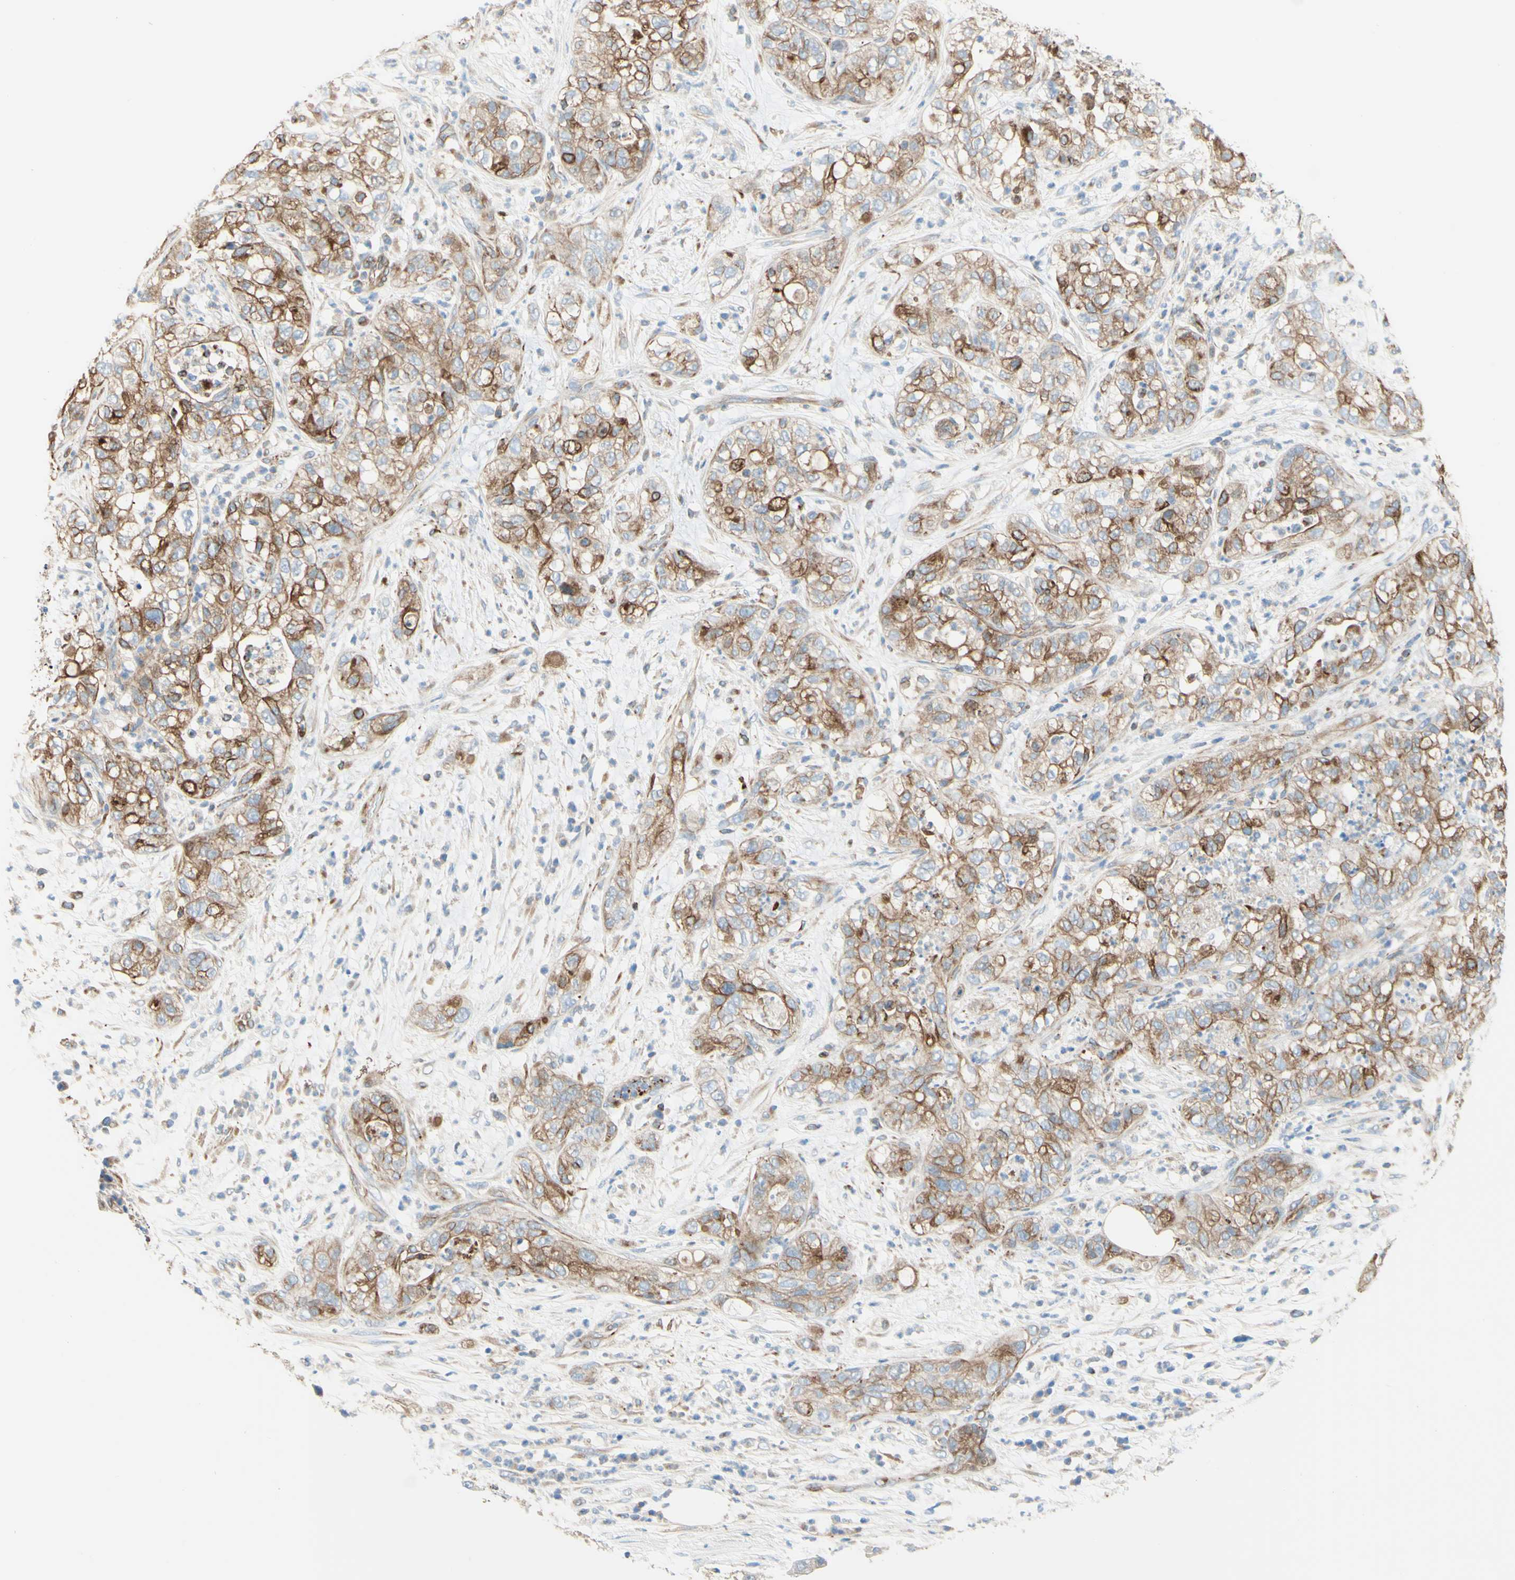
{"staining": {"intensity": "moderate", "quantity": "25%-75%", "location": "cytoplasmic/membranous"}, "tissue": "pancreatic cancer", "cell_type": "Tumor cells", "image_type": "cancer", "snomed": [{"axis": "morphology", "description": "Adenocarcinoma, NOS"}, {"axis": "topography", "description": "Pancreas"}], "caption": "Brown immunohistochemical staining in human adenocarcinoma (pancreatic) reveals moderate cytoplasmic/membranous staining in about 25%-75% of tumor cells. The staining is performed using DAB brown chromogen to label protein expression. The nuclei are counter-stained blue using hematoxylin.", "gene": "ENDOD1", "patient": {"sex": "female", "age": 78}}